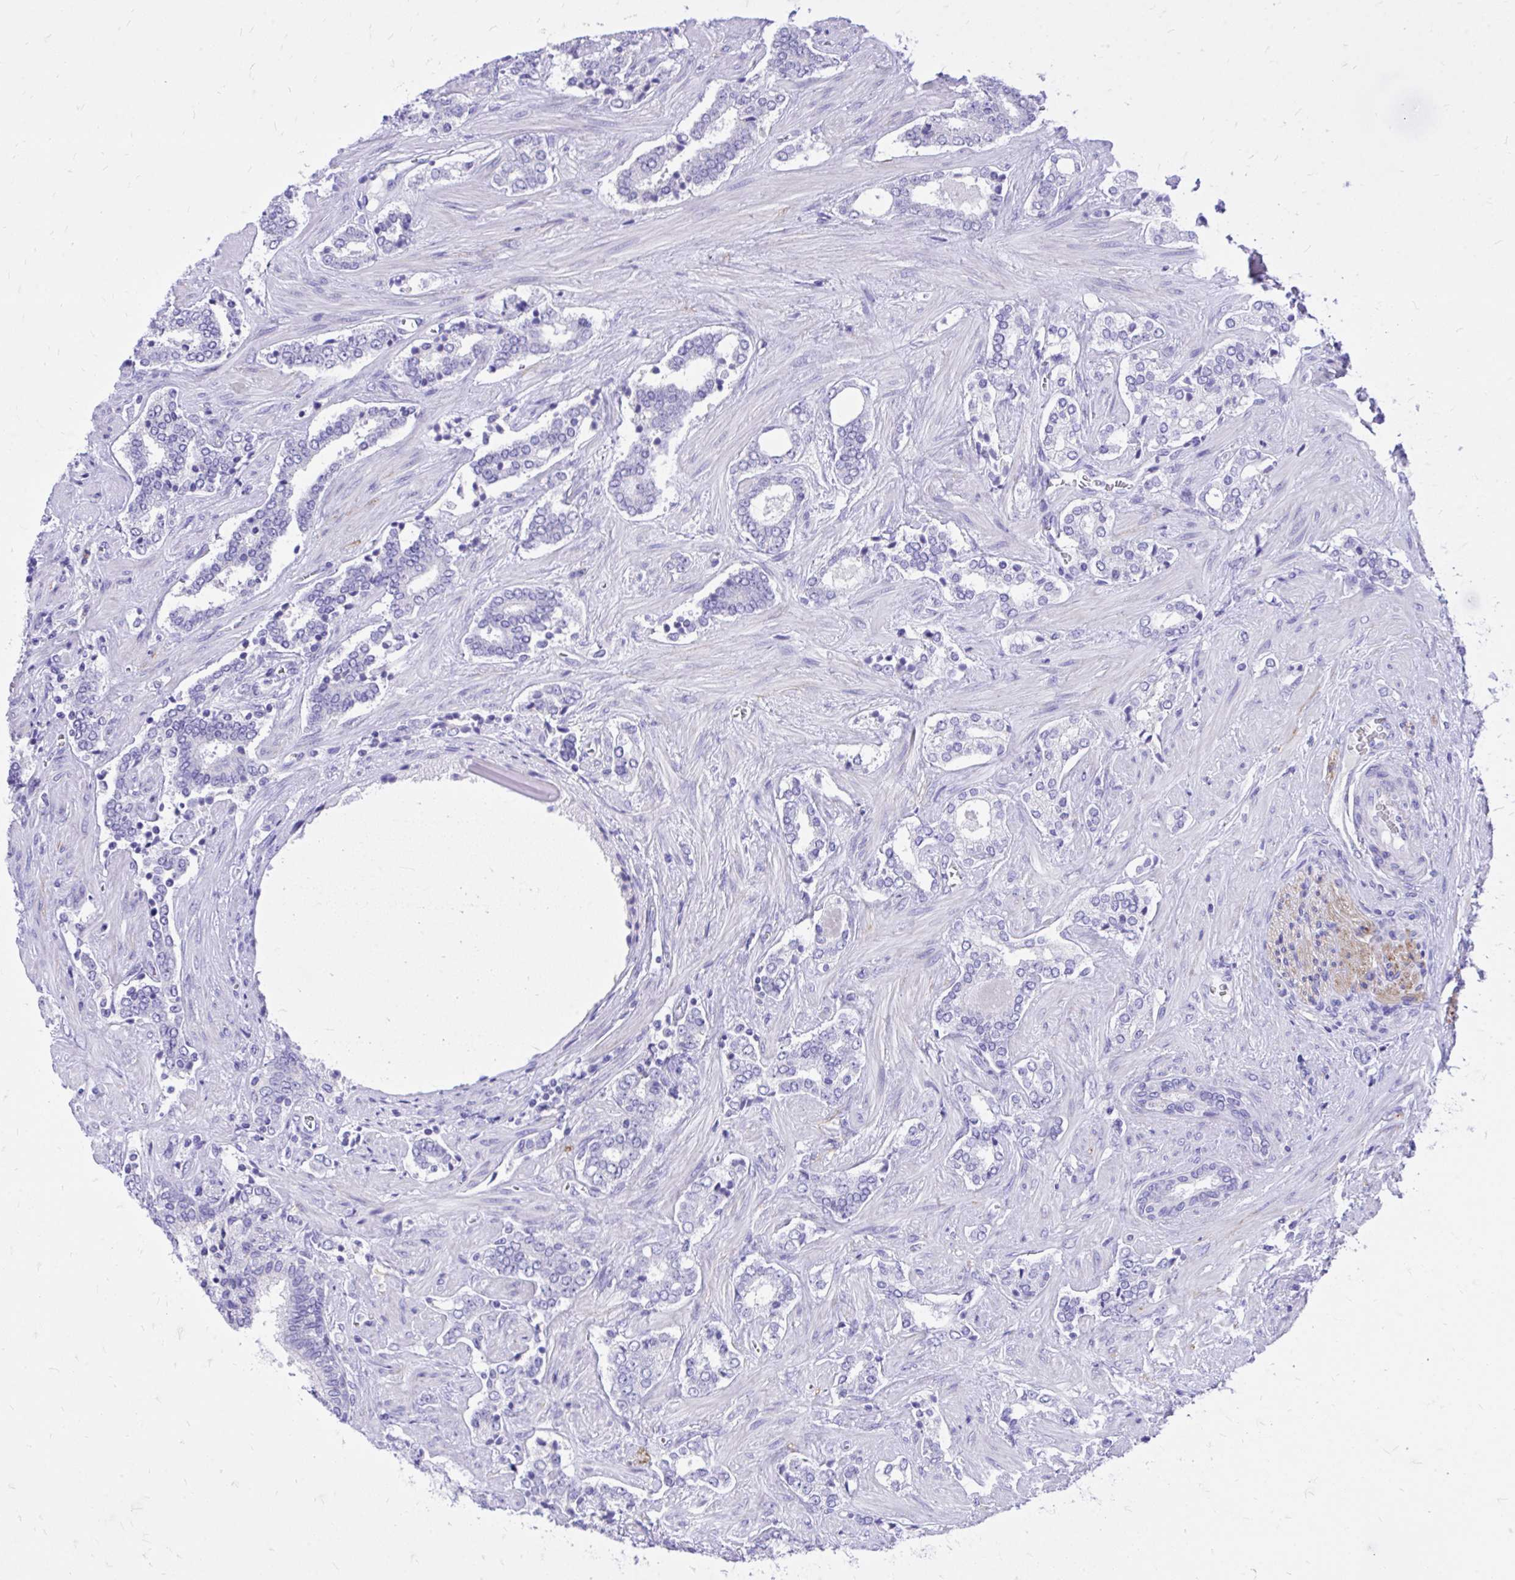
{"staining": {"intensity": "negative", "quantity": "none", "location": "none"}, "tissue": "prostate cancer", "cell_type": "Tumor cells", "image_type": "cancer", "snomed": [{"axis": "morphology", "description": "Adenocarcinoma, High grade"}, {"axis": "topography", "description": "Prostate"}], "caption": "IHC of human prostate cancer shows no expression in tumor cells. The staining is performed using DAB brown chromogen with nuclei counter-stained in using hematoxylin.", "gene": "MON1A", "patient": {"sex": "male", "age": 60}}